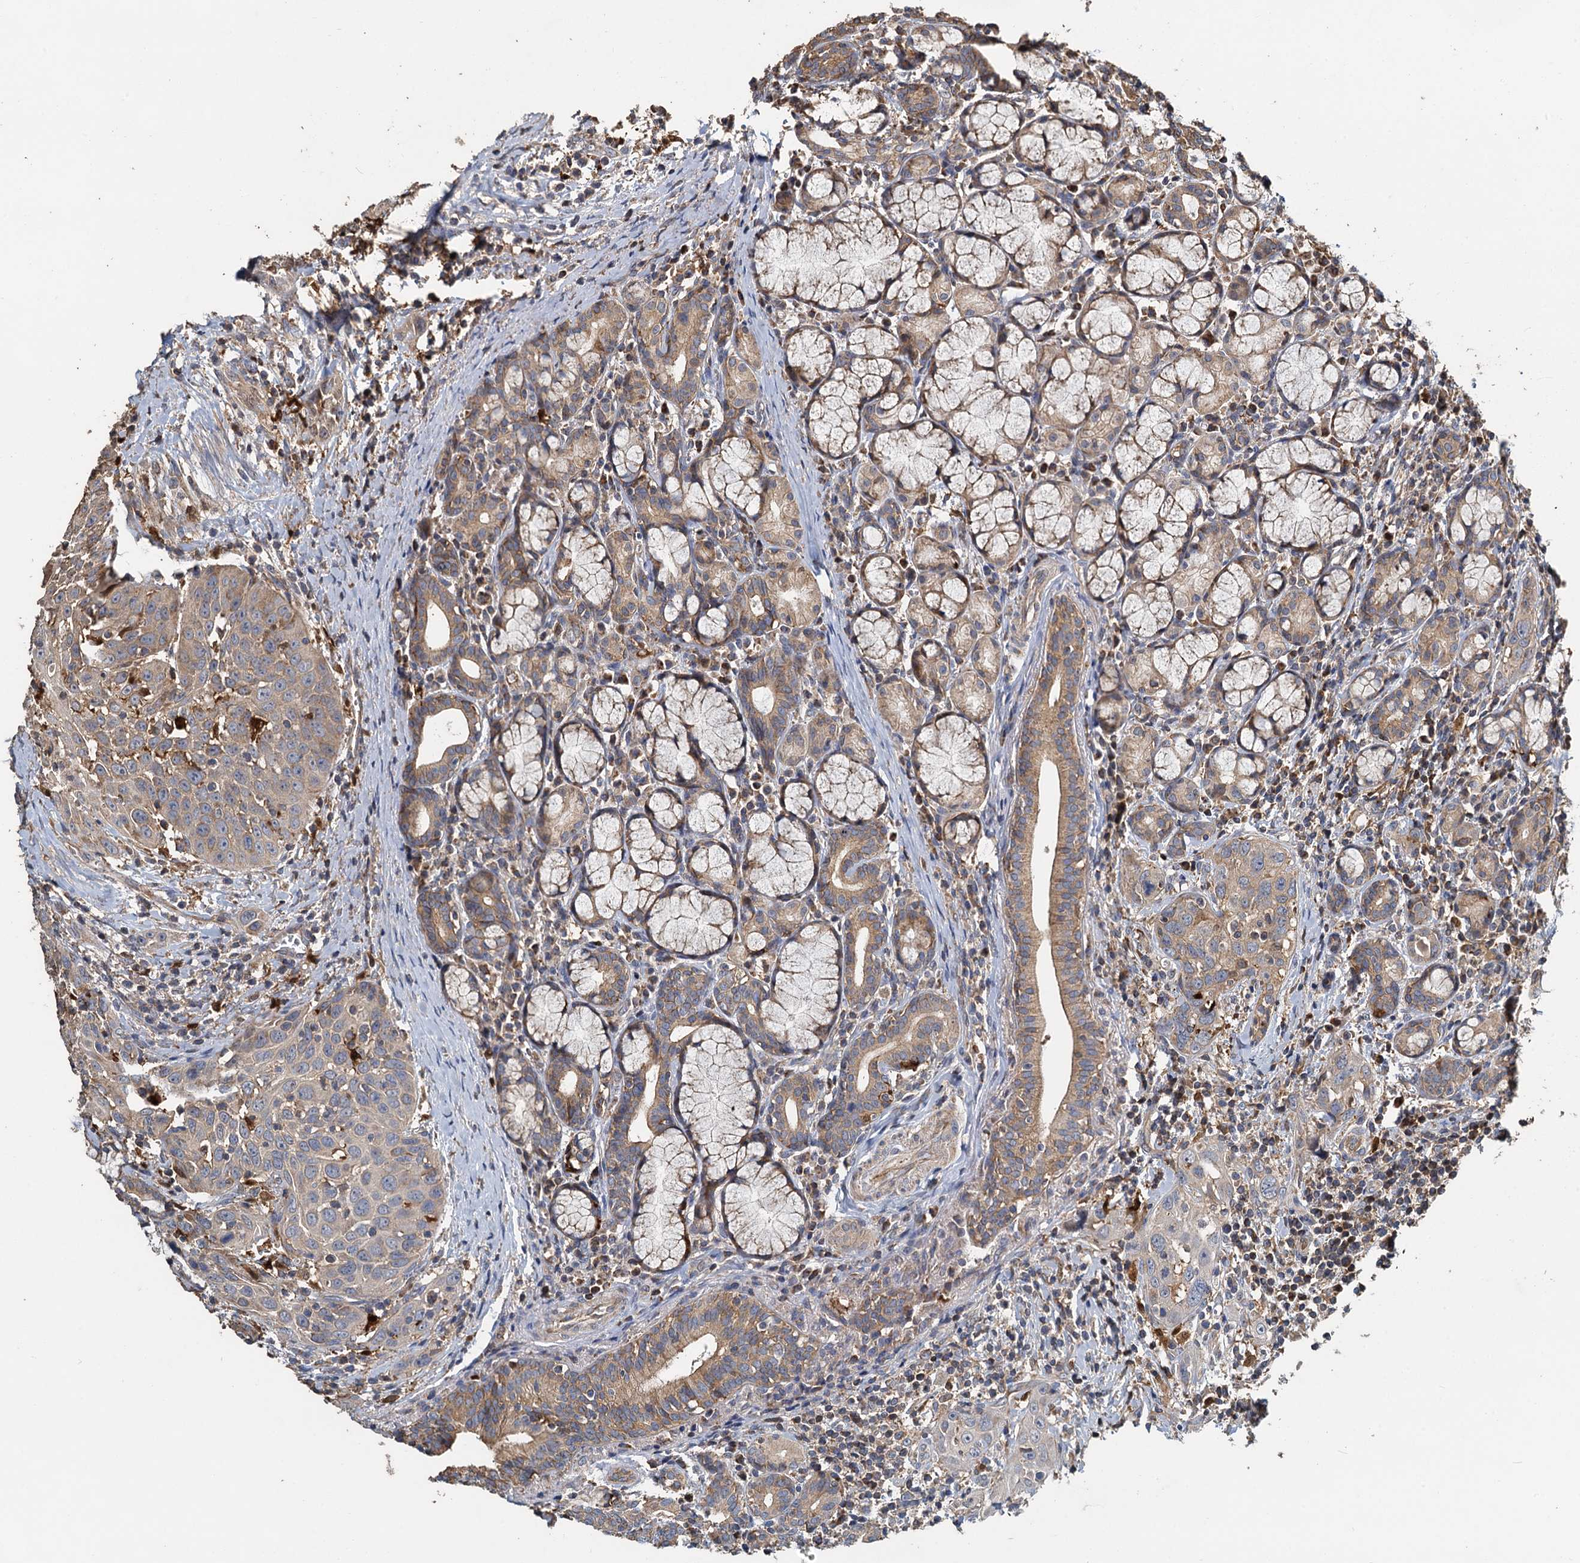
{"staining": {"intensity": "weak", "quantity": ">75%", "location": "cytoplasmic/membranous"}, "tissue": "head and neck cancer", "cell_type": "Tumor cells", "image_type": "cancer", "snomed": [{"axis": "morphology", "description": "Squamous cell carcinoma, NOS"}, {"axis": "topography", "description": "Oral tissue"}, {"axis": "topography", "description": "Head-Neck"}], "caption": "Human squamous cell carcinoma (head and neck) stained for a protein (brown) demonstrates weak cytoplasmic/membranous positive positivity in about >75% of tumor cells.", "gene": "SDS", "patient": {"sex": "female", "age": 50}}